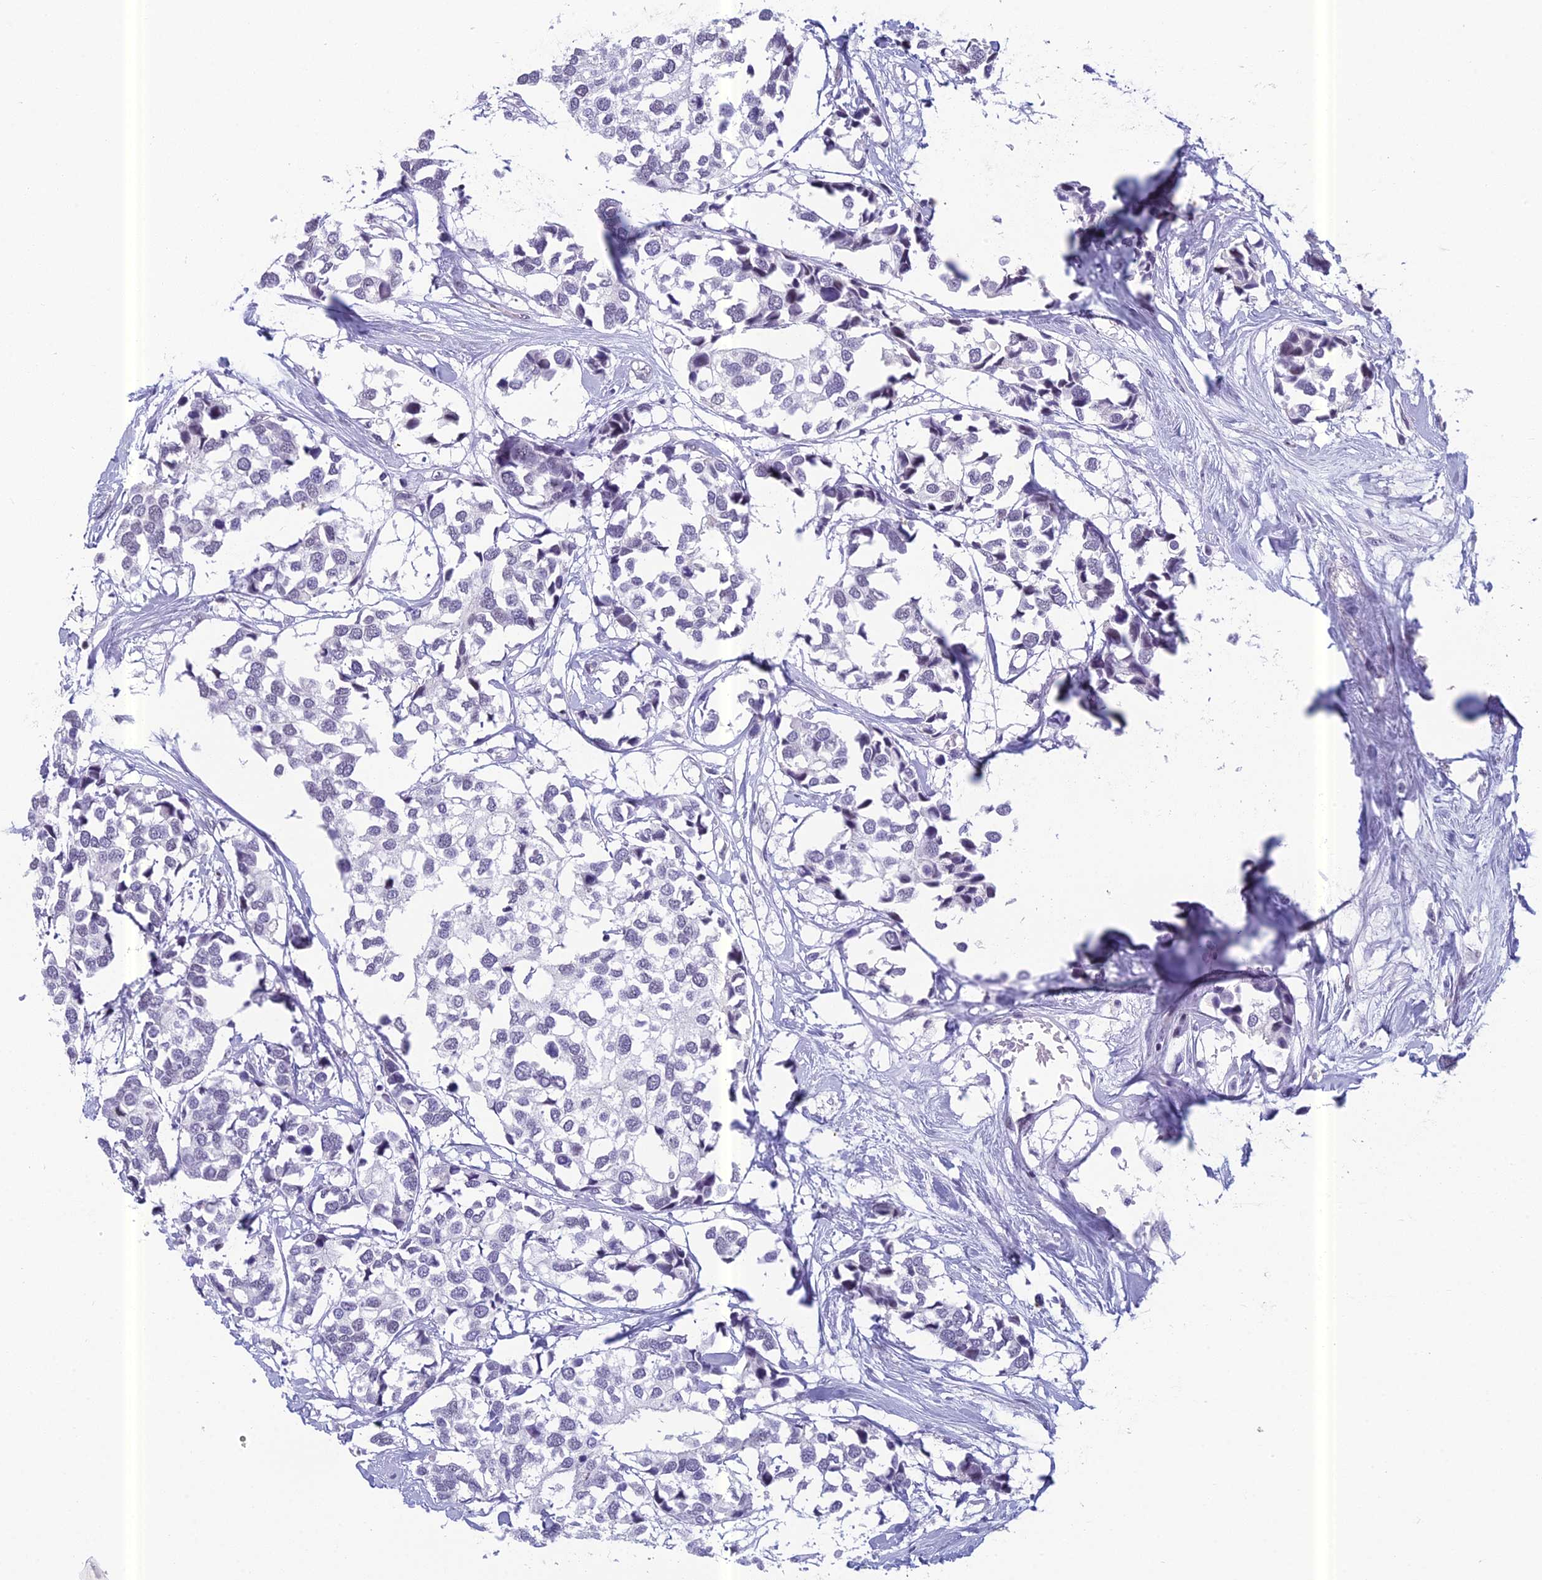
{"staining": {"intensity": "negative", "quantity": "none", "location": "none"}, "tissue": "breast cancer", "cell_type": "Tumor cells", "image_type": "cancer", "snomed": [{"axis": "morphology", "description": "Duct carcinoma"}, {"axis": "topography", "description": "Breast"}], "caption": "A photomicrograph of human breast cancer (intraductal carcinoma) is negative for staining in tumor cells. Nuclei are stained in blue.", "gene": "RGS17", "patient": {"sex": "female", "age": 83}}